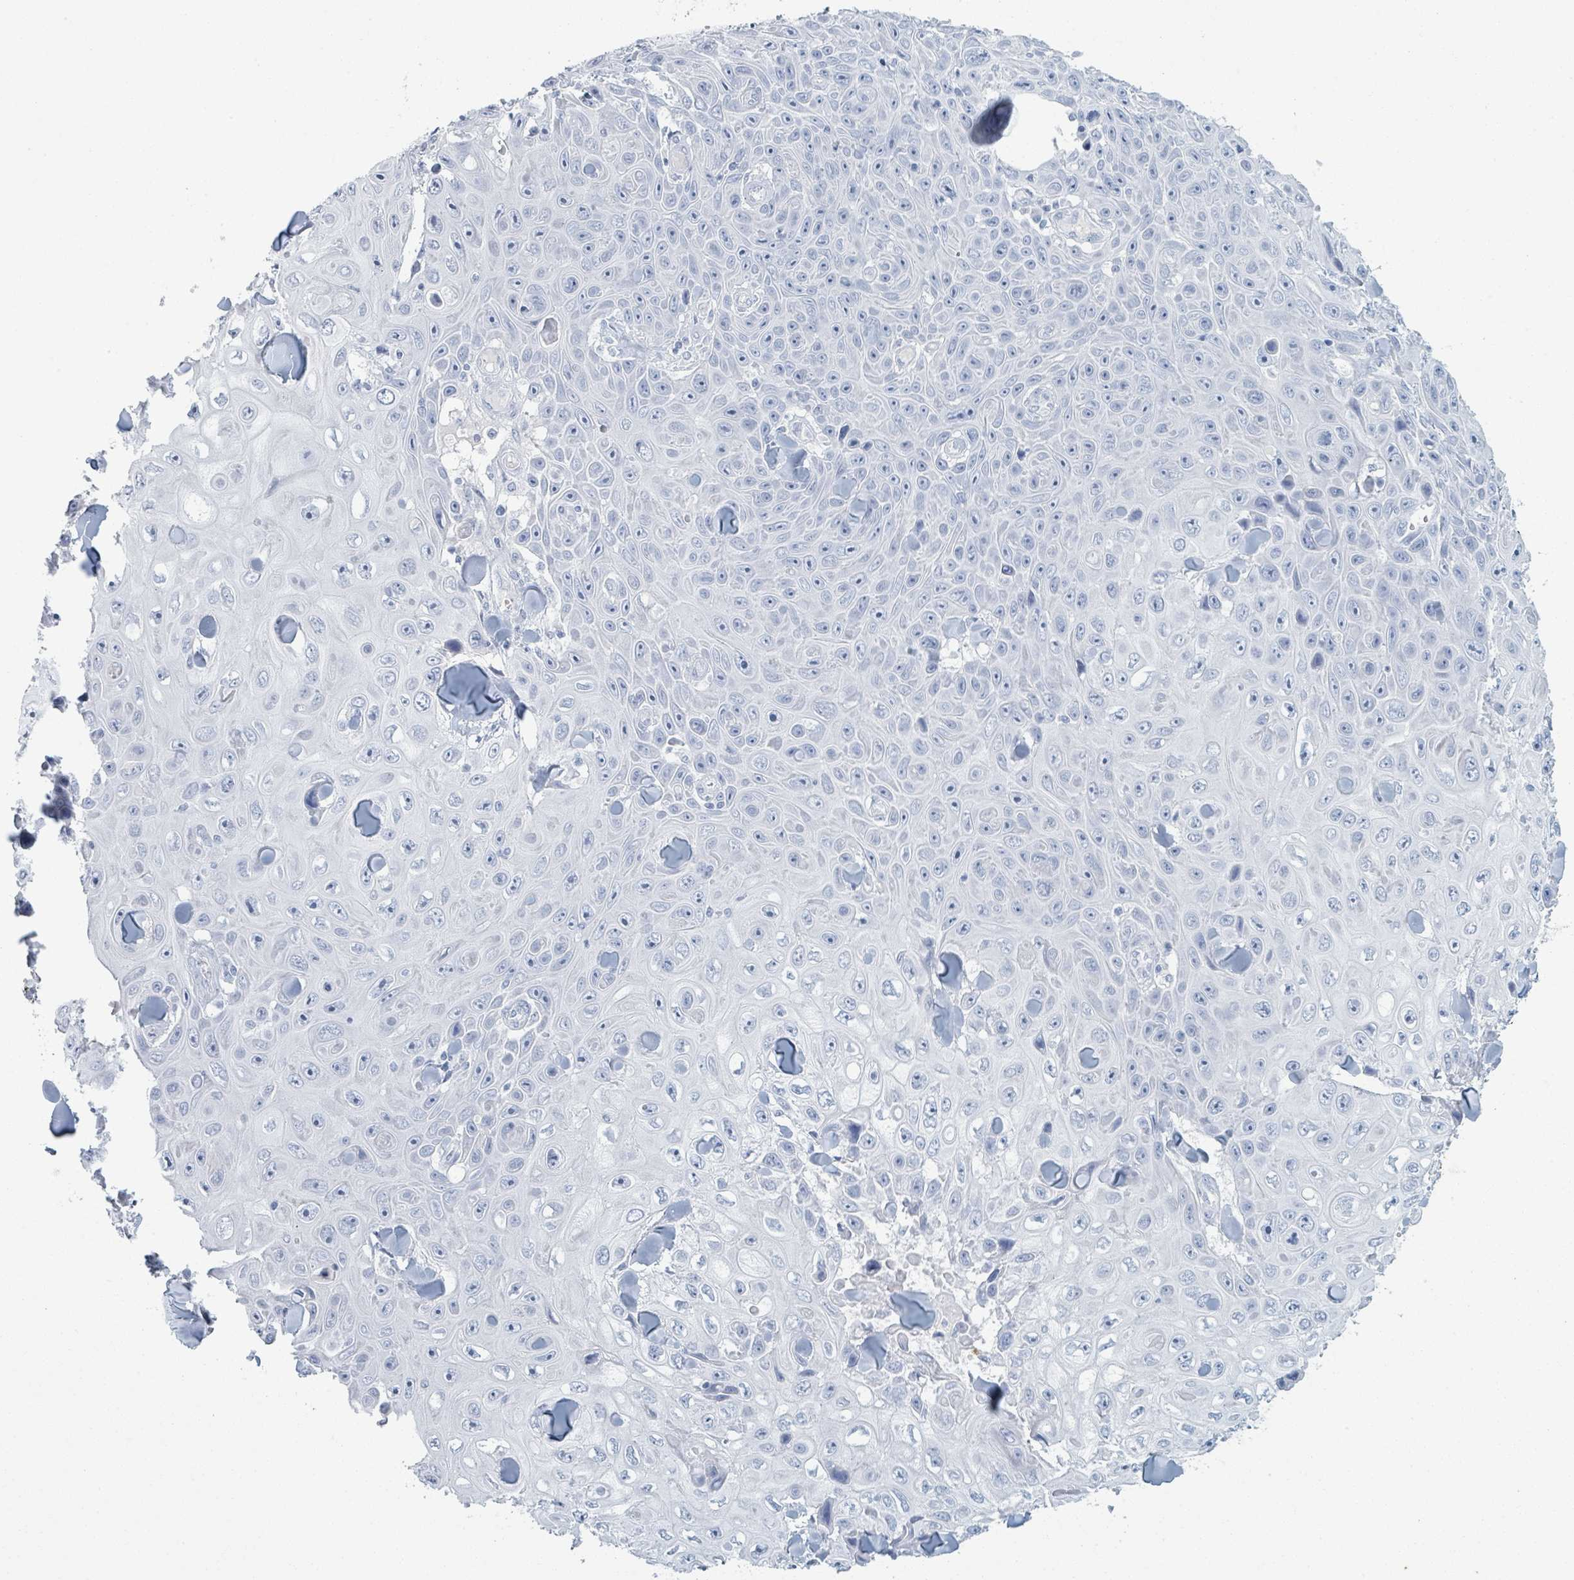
{"staining": {"intensity": "negative", "quantity": "none", "location": "none"}, "tissue": "skin cancer", "cell_type": "Tumor cells", "image_type": "cancer", "snomed": [{"axis": "morphology", "description": "Squamous cell carcinoma, NOS"}, {"axis": "topography", "description": "Skin"}], "caption": "Immunohistochemistry (IHC) histopathology image of squamous cell carcinoma (skin) stained for a protein (brown), which demonstrates no expression in tumor cells.", "gene": "DEFA4", "patient": {"sex": "male", "age": 82}}